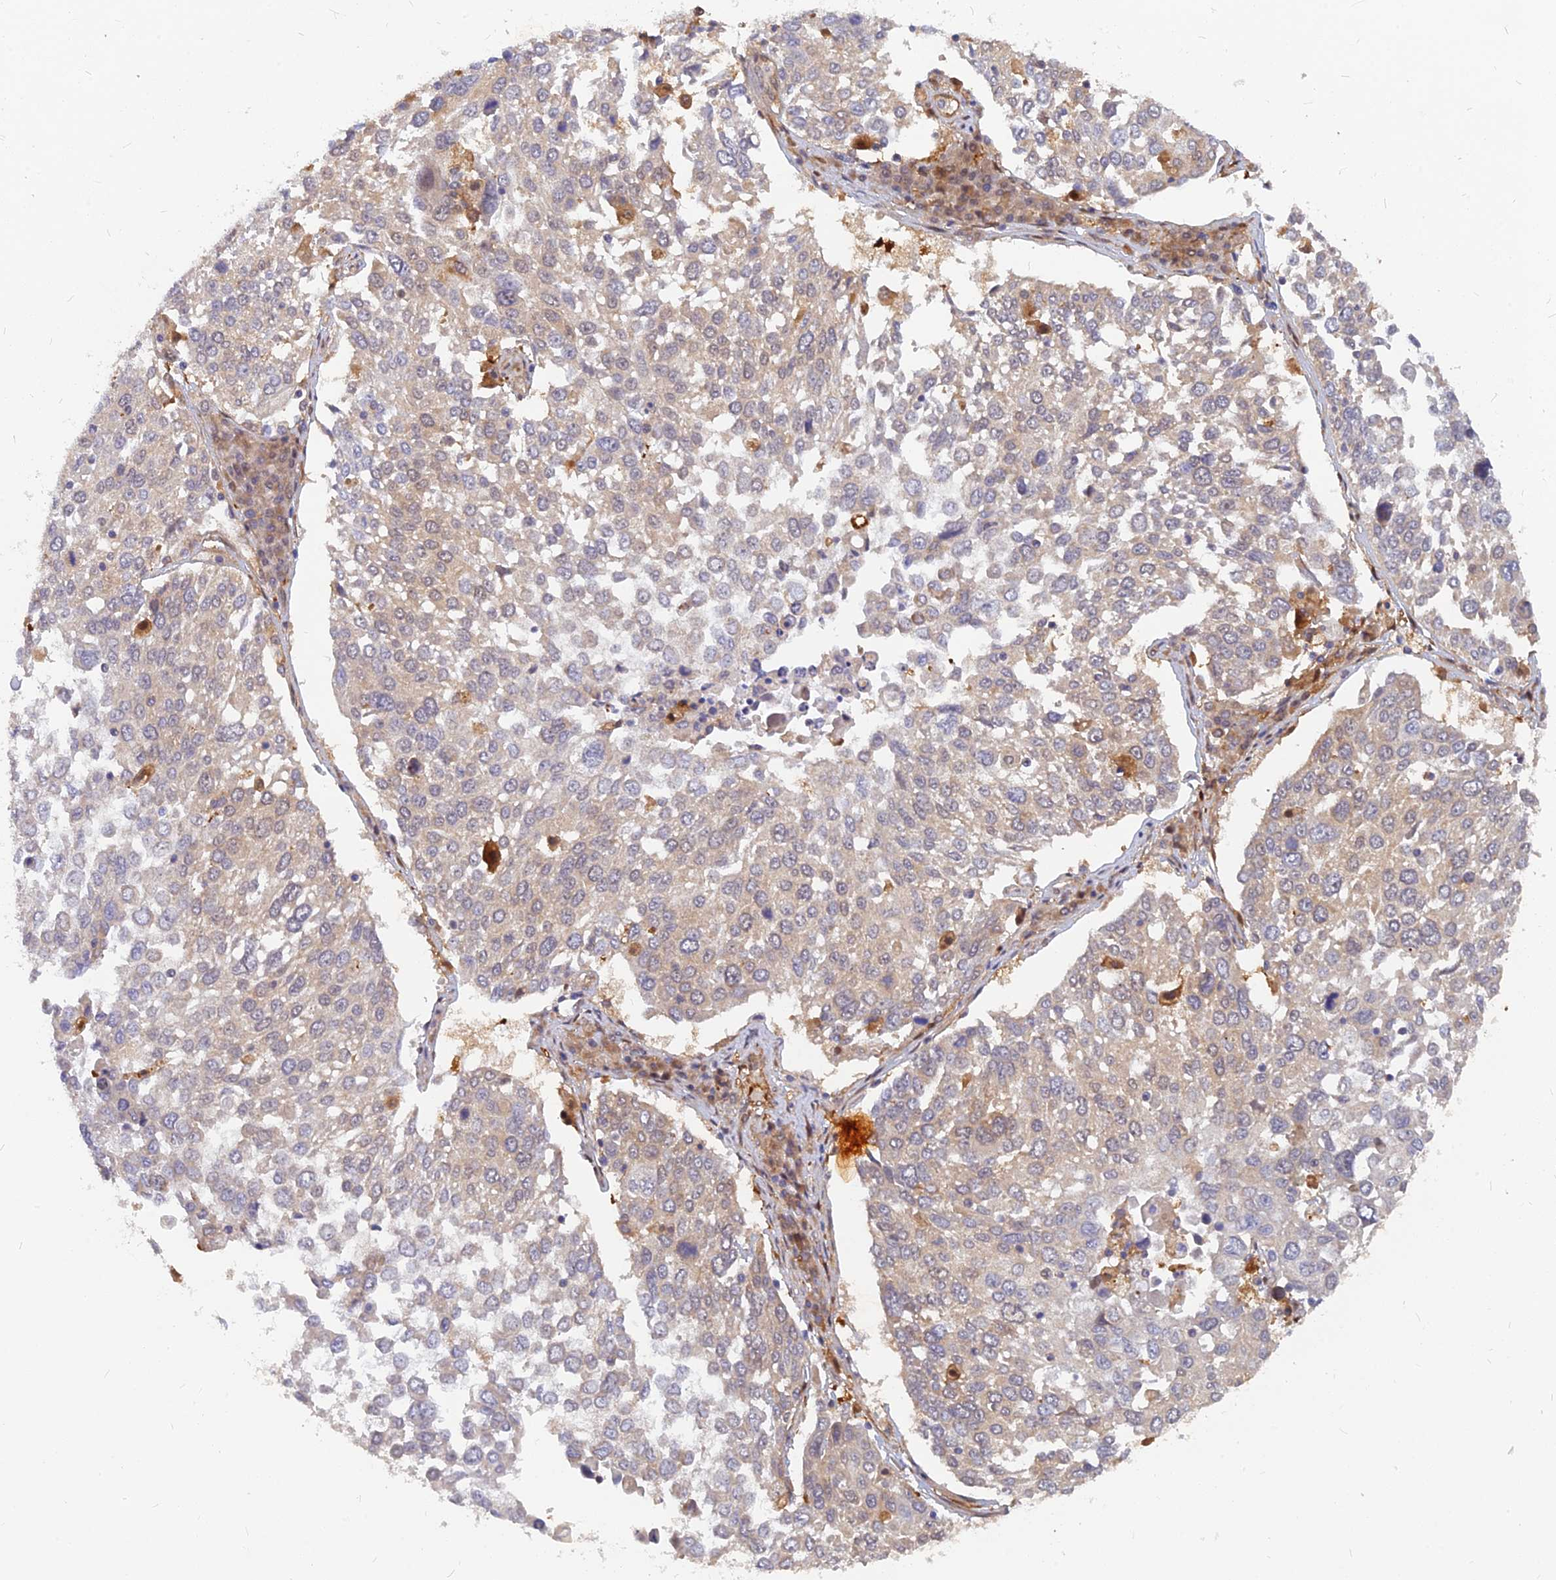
{"staining": {"intensity": "weak", "quantity": "25%-75%", "location": "cytoplasmic/membranous"}, "tissue": "lung cancer", "cell_type": "Tumor cells", "image_type": "cancer", "snomed": [{"axis": "morphology", "description": "Squamous cell carcinoma, NOS"}, {"axis": "topography", "description": "Lung"}], "caption": "An image showing weak cytoplasmic/membranous expression in approximately 25%-75% of tumor cells in lung cancer (squamous cell carcinoma), as visualized by brown immunohistochemical staining.", "gene": "ARL2BP", "patient": {"sex": "male", "age": 65}}